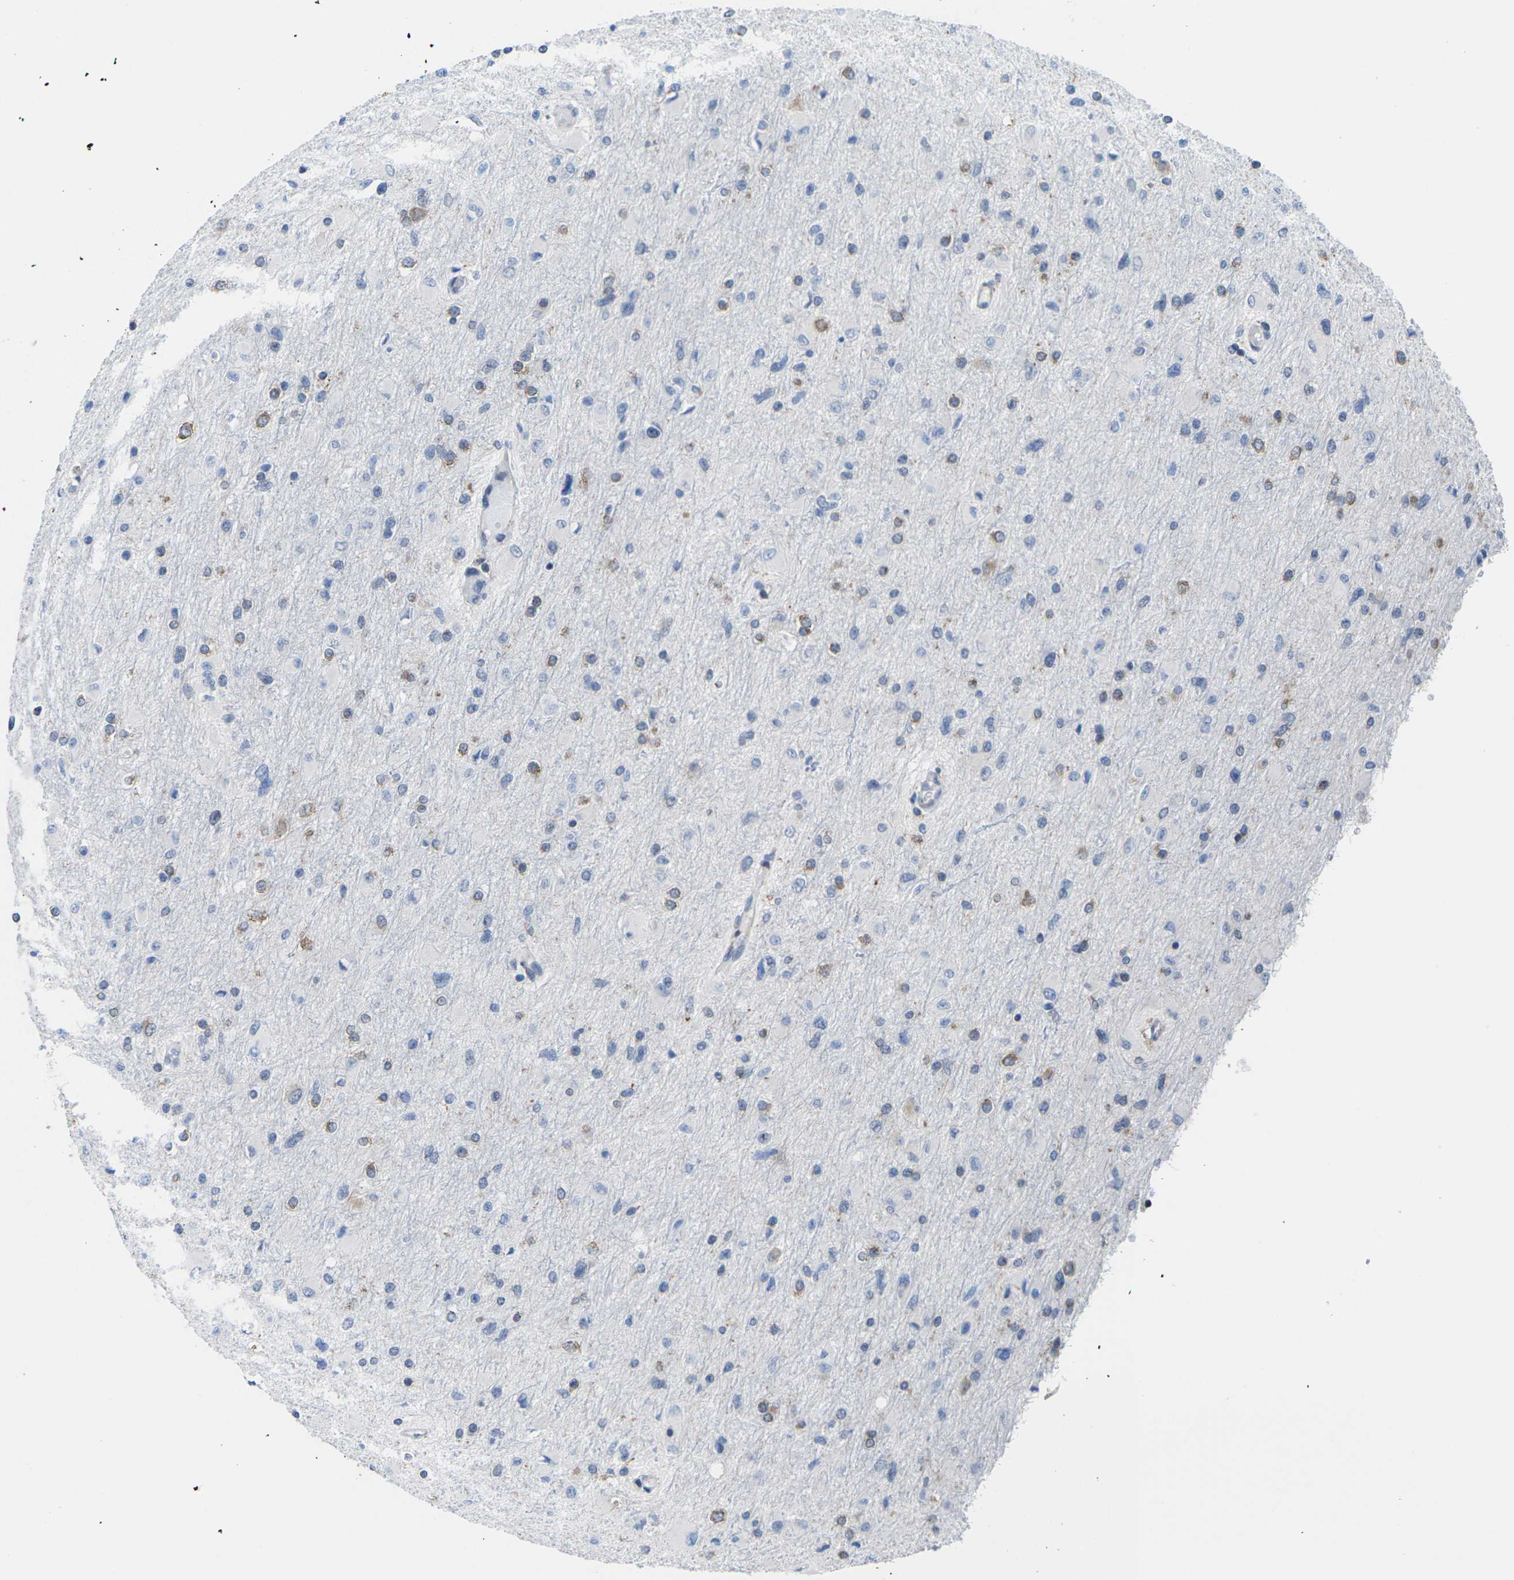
{"staining": {"intensity": "weak", "quantity": "<25%", "location": "cytoplasmic/membranous"}, "tissue": "glioma", "cell_type": "Tumor cells", "image_type": "cancer", "snomed": [{"axis": "morphology", "description": "Glioma, malignant, High grade"}, {"axis": "topography", "description": "Cerebral cortex"}], "caption": "Immunohistochemistry micrograph of glioma stained for a protein (brown), which exhibits no staining in tumor cells.", "gene": "PDZK1IP1", "patient": {"sex": "female", "age": 36}}